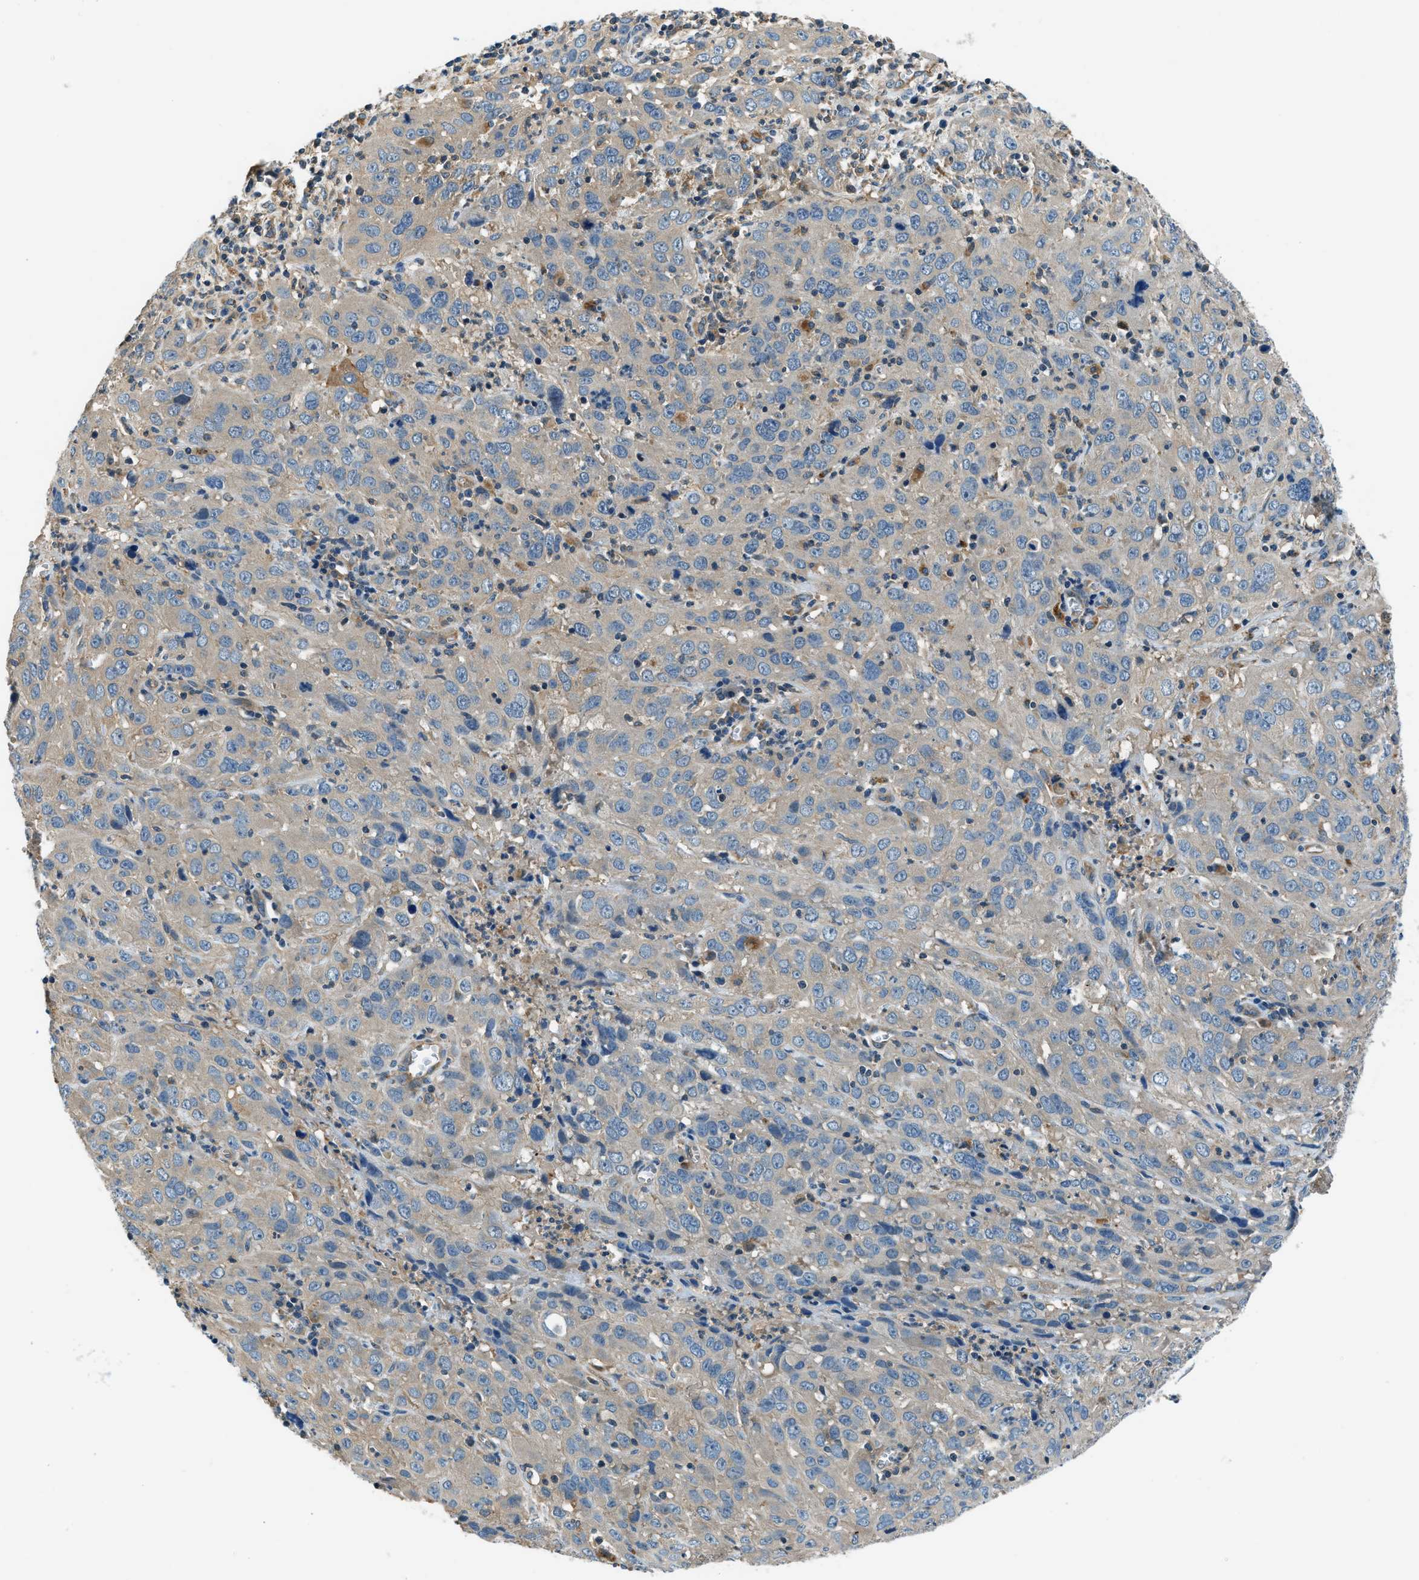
{"staining": {"intensity": "weak", "quantity": "25%-75%", "location": "cytoplasmic/membranous"}, "tissue": "cervical cancer", "cell_type": "Tumor cells", "image_type": "cancer", "snomed": [{"axis": "morphology", "description": "Squamous cell carcinoma, NOS"}, {"axis": "topography", "description": "Cervix"}], "caption": "High-power microscopy captured an IHC photomicrograph of cervical cancer (squamous cell carcinoma), revealing weak cytoplasmic/membranous staining in approximately 25%-75% of tumor cells.", "gene": "SLC19A2", "patient": {"sex": "female", "age": 32}}